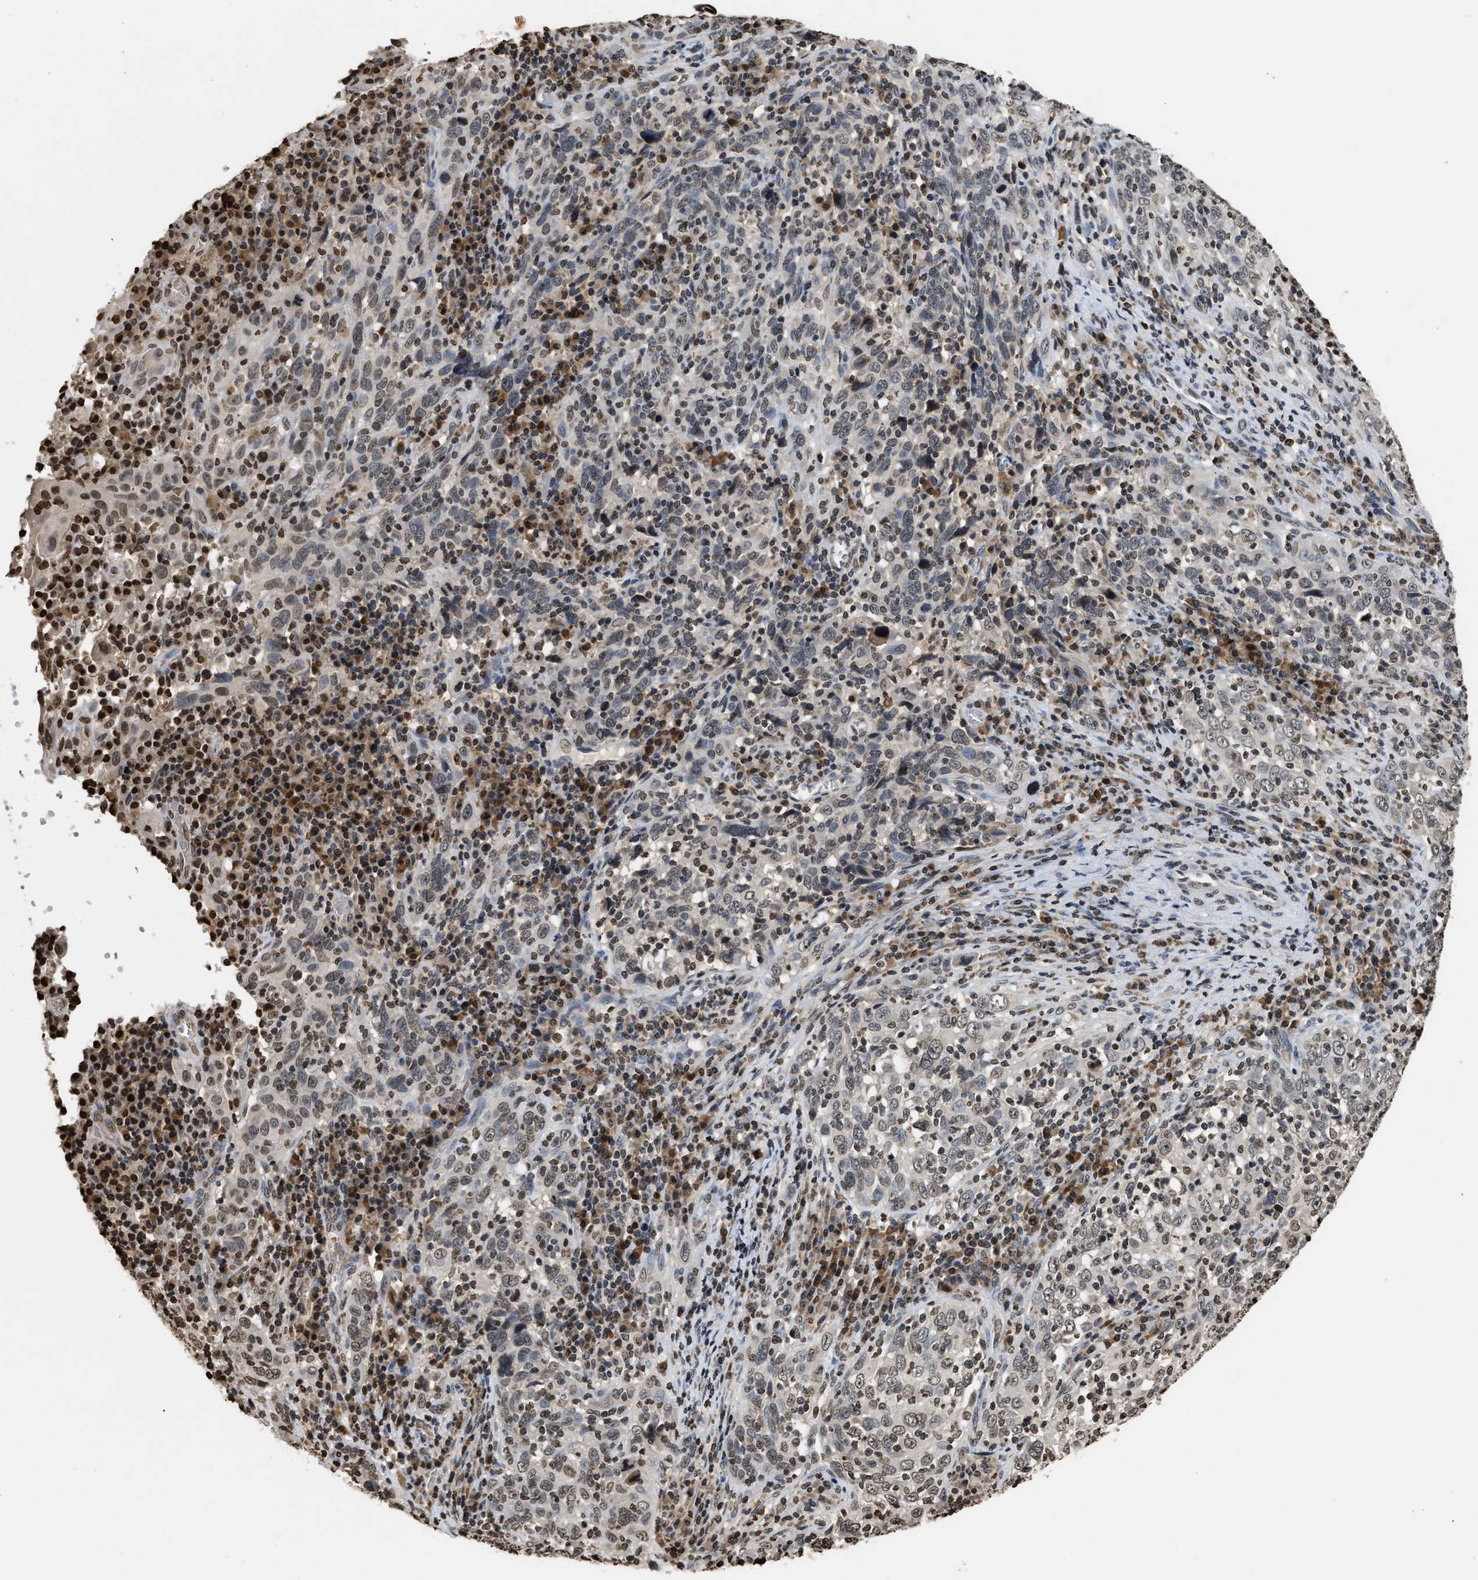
{"staining": {"intensity": "weak", "quantity": "<25%", "location": "nuclear"}, "tissue": "cervical cancer", "cell_type": "Tumor cells", "image_type": "cancer", "snomed": [{"axis": "morphology", "description": "Squamous cell carcinoma, NOS"}, {"axis": "topography", "description": "Cervix"}], "caption": "Protein analysis of cervical cancer (squamous cell carcinoma) reveals no significant positivity in tumor cells.", "gene": "DNASE1L3", "patient": {"sex": "female", "age": 46}}